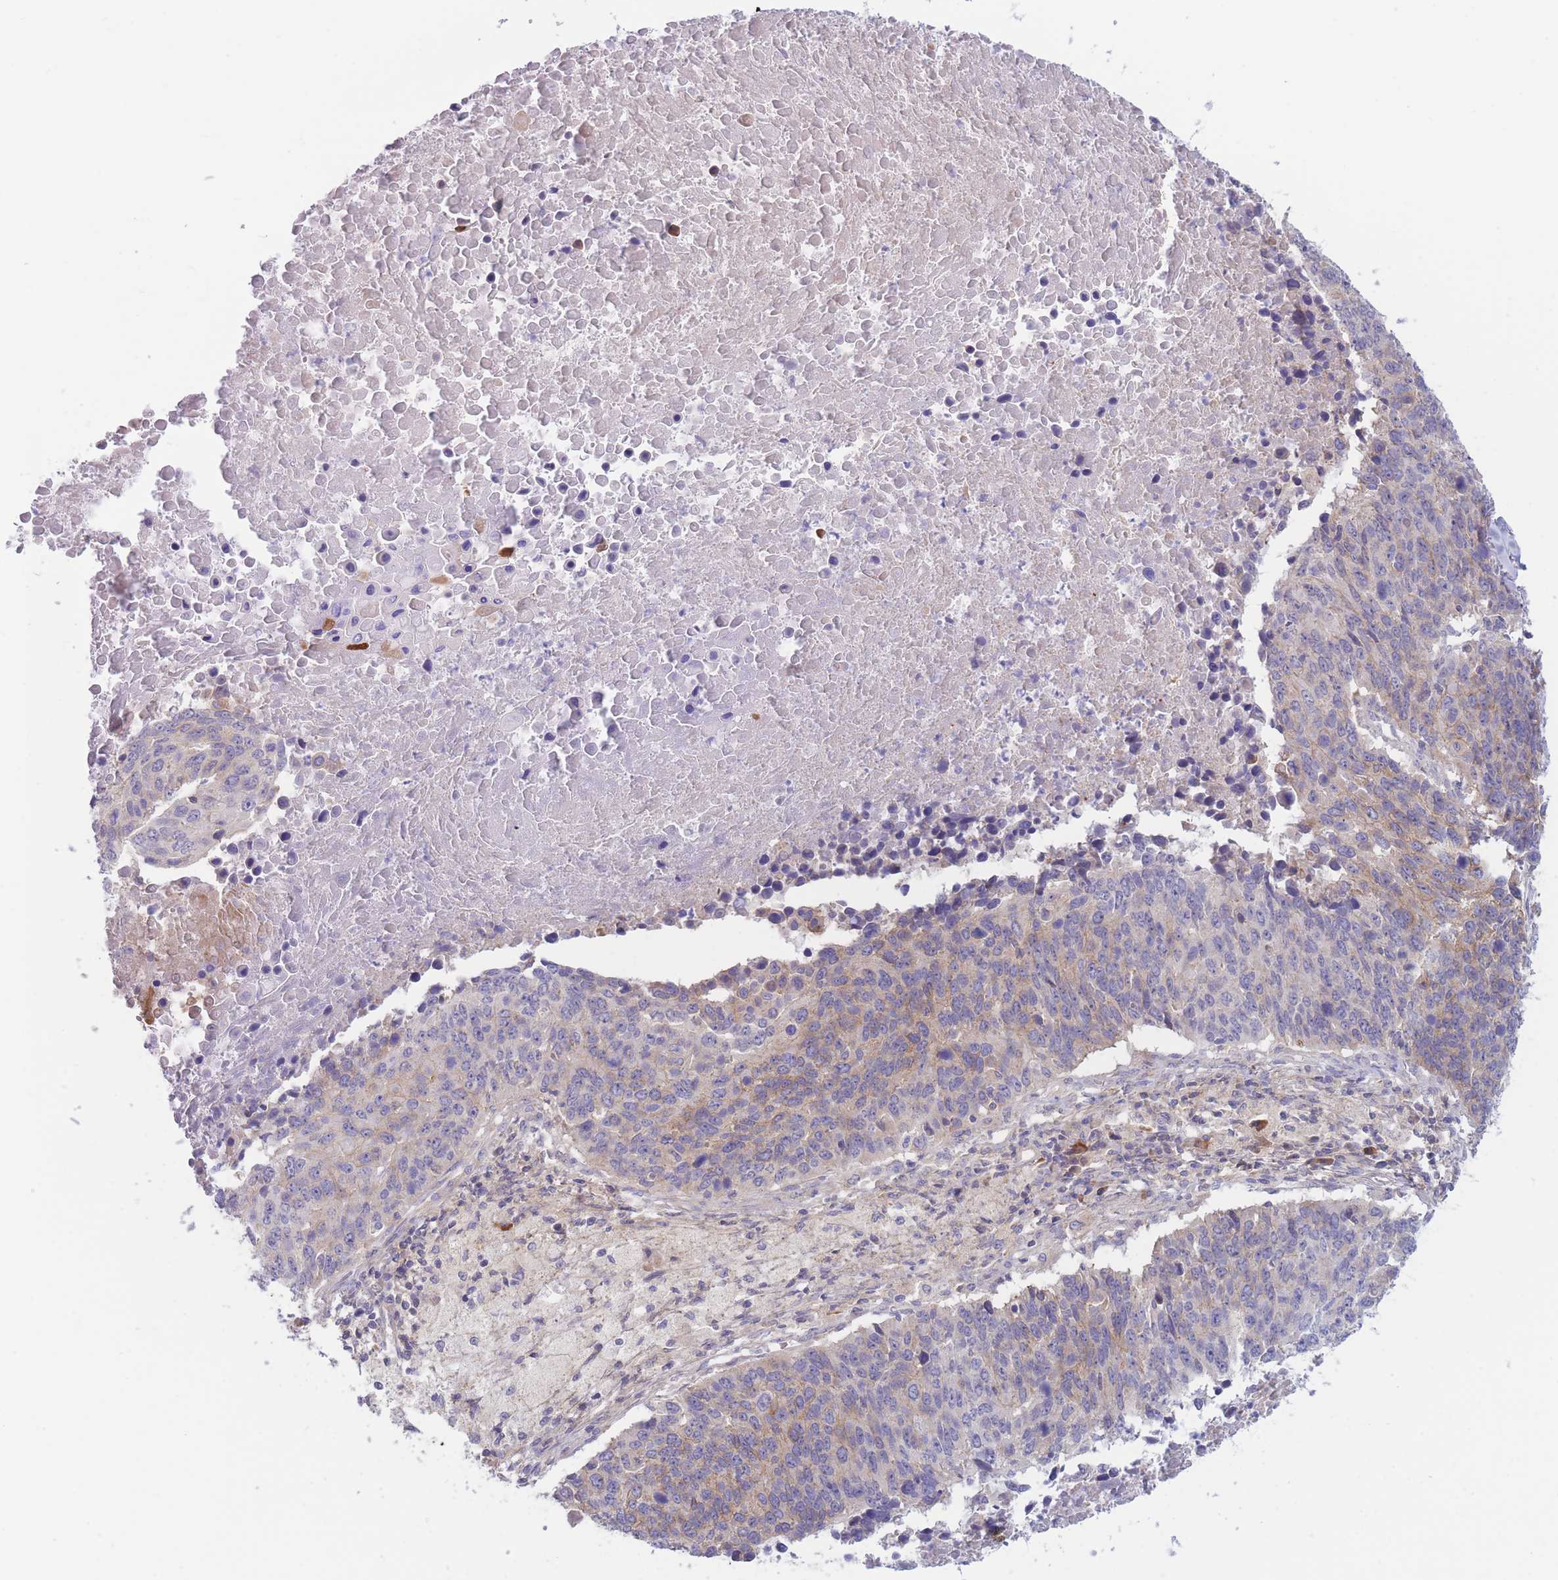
{"staining": {"intensity": "weak", "quantity": "<25%", "location": "cytoplasmic/membranous"}, "tissue": "lung cancer", "cell_type": "Tumor cells", "image_type": "cancer", "snomed": [{"axis": "morphology", "description": "Normal tissue, NOS"}, {"axis": "morphology", "description": "Squamous cell carcinoma, NOS"}, {"axis": "topography", "description": "Lymph node"}, {"axis": "topography", "description": "Lung"}], "caption": "The histopathology image displays no staining of tumor cells in lung cancer.", "gene": "WDR93", "patient": {"sex": "male", "age": 66}}